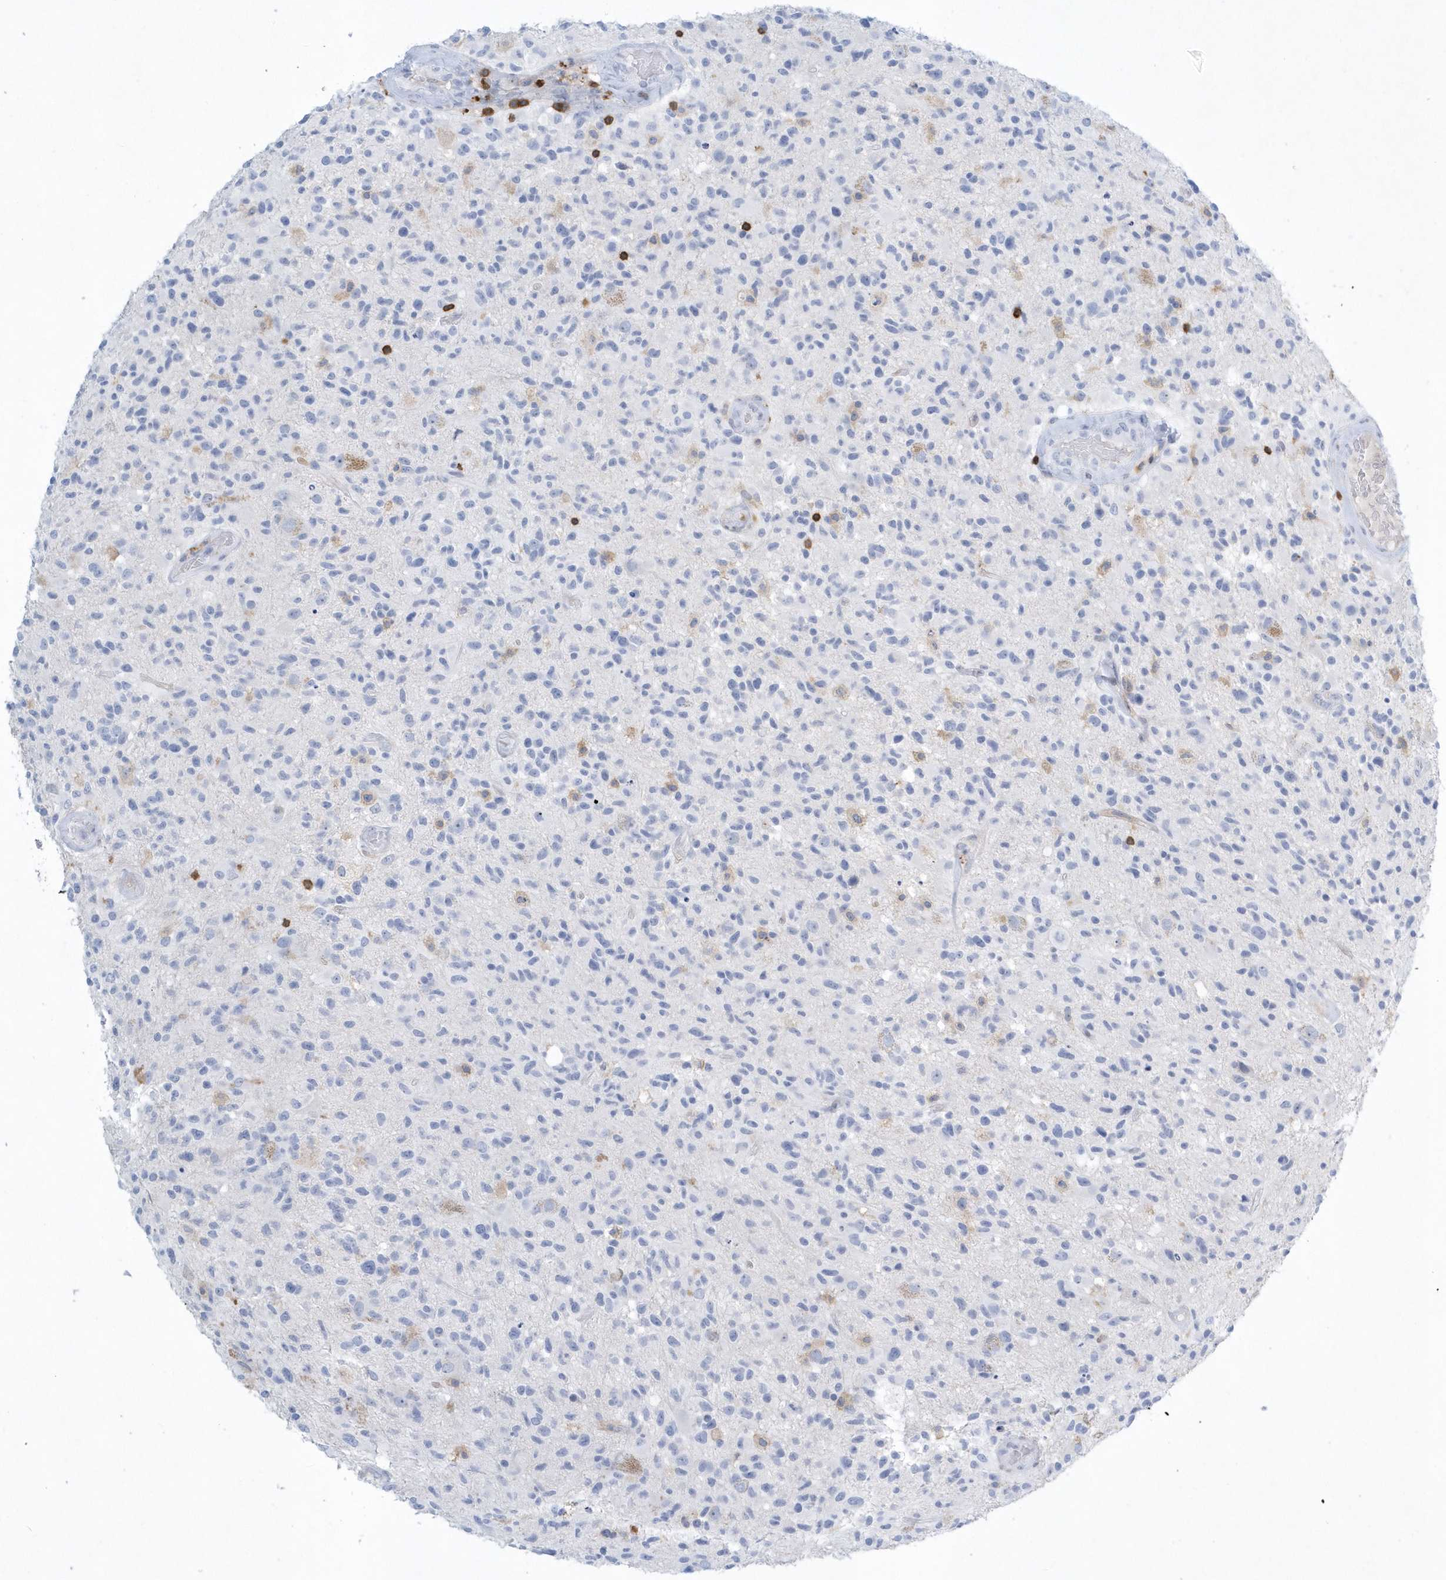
{"staining": {"intensity": "negative", "quantity": "none", "location": "none"}, "tissue": "glioma", "cell_type": "Tumor cells", "image_type": "cancer", "snomed": [{"axis": "morphology", "description": "Glioma, malignant, High grade"}, {"axis": "morphology", "description": "Glioblastoma, NOS"}, {"axis": "topography", "description": "Brain"}], "caption": "Glioblastoma was stained to show a protein in brown. There is no significant expression in tumor cells.", "gene": "PSD4", "patient": {"sex": "male", "age": 60}}